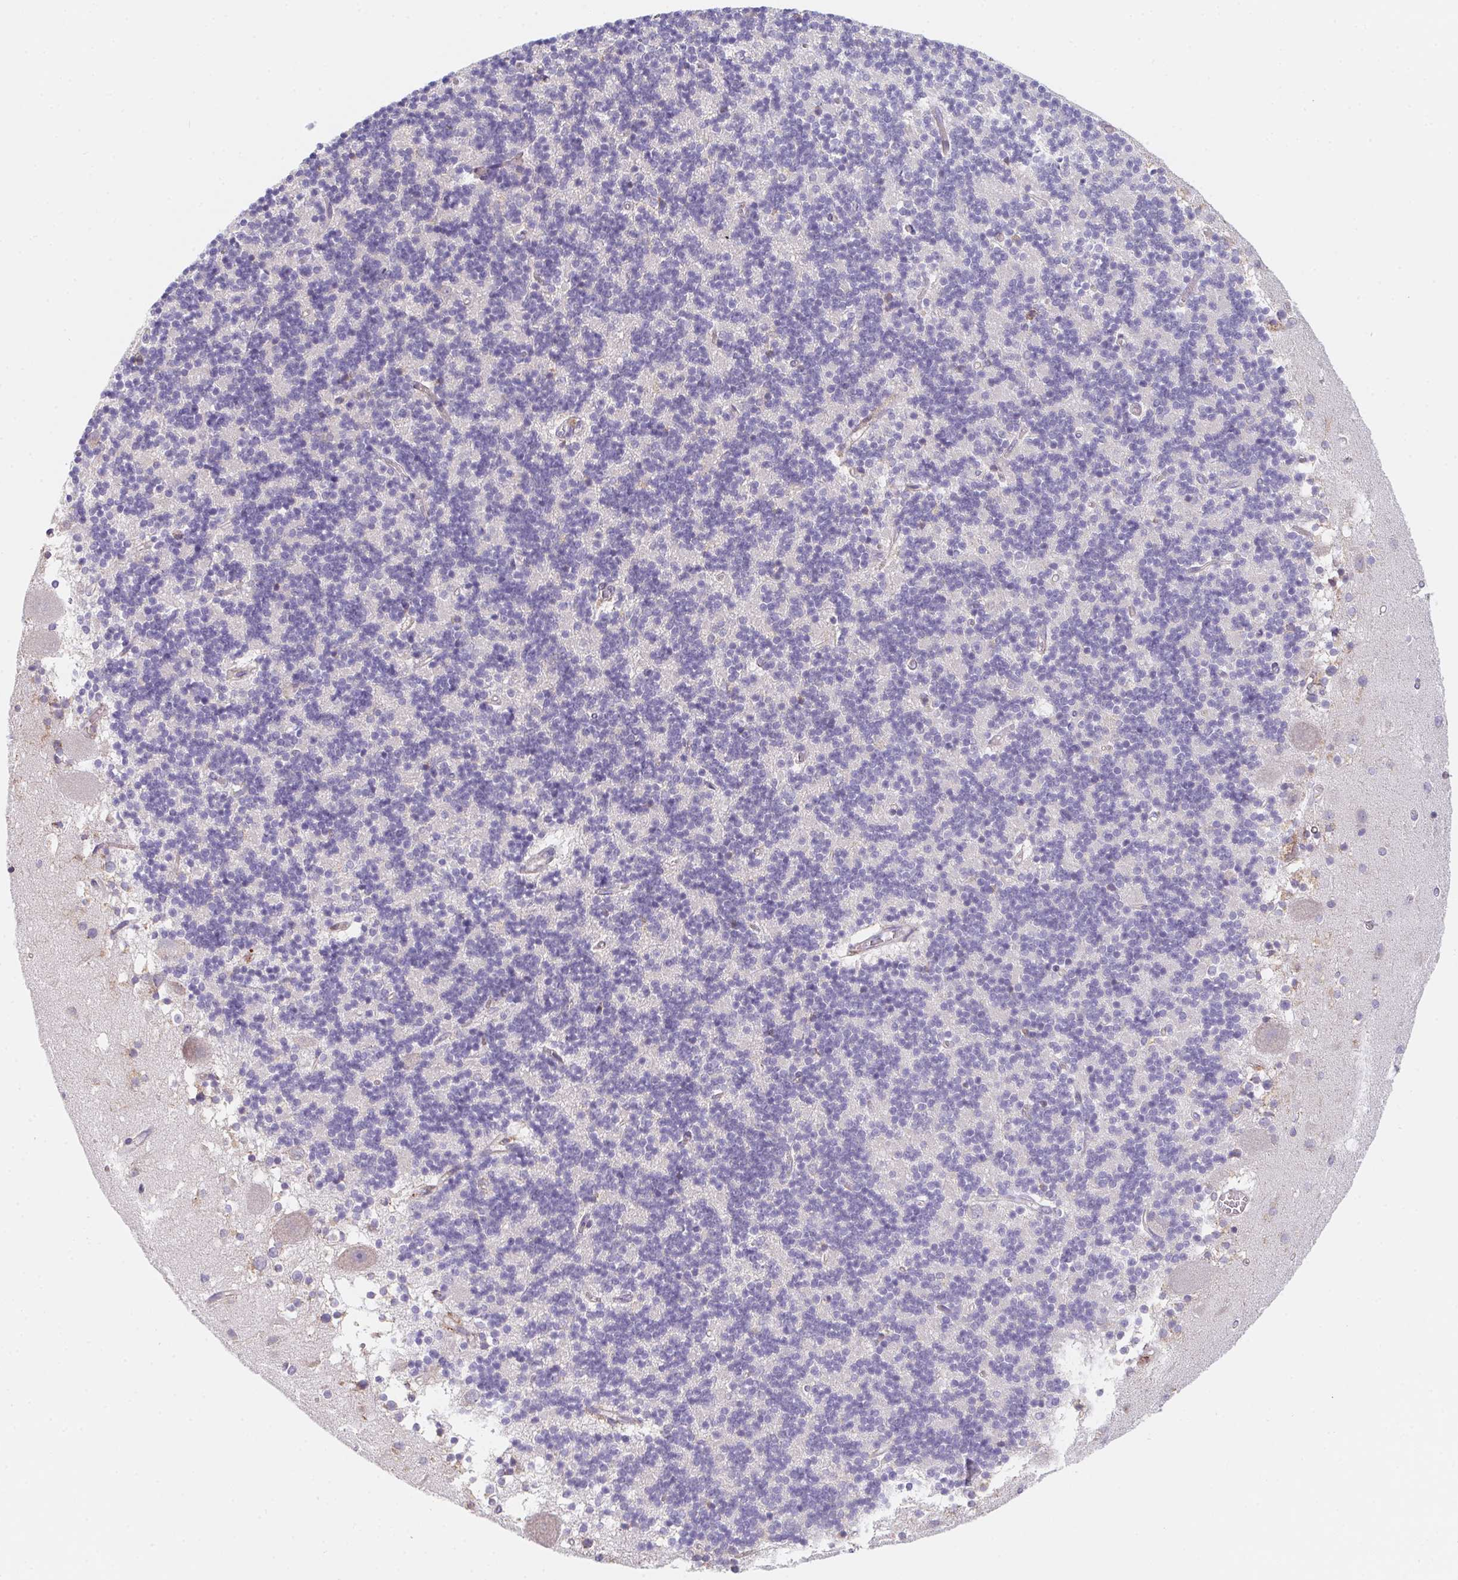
{"staining": {"intensity": "negative", "quantity": "none", "location": "none"}, "tissue": "cerebellum", "cell_type": "Cells in granular layer", "image_type": "normal", "snomed": [{"axis": "morphology", "description": "Normal tissue, NOS"}, {"axis": "topography", "description": "Cerebellum"}], "caption": "DAB (3,3'-diaminobenzidine) immunohistochemical staining of benign human cerebellum exhibits no significant staining in cells in granular layer.", "gene": "ADAM8", "patient": {"sex": "male", "age": 54}}